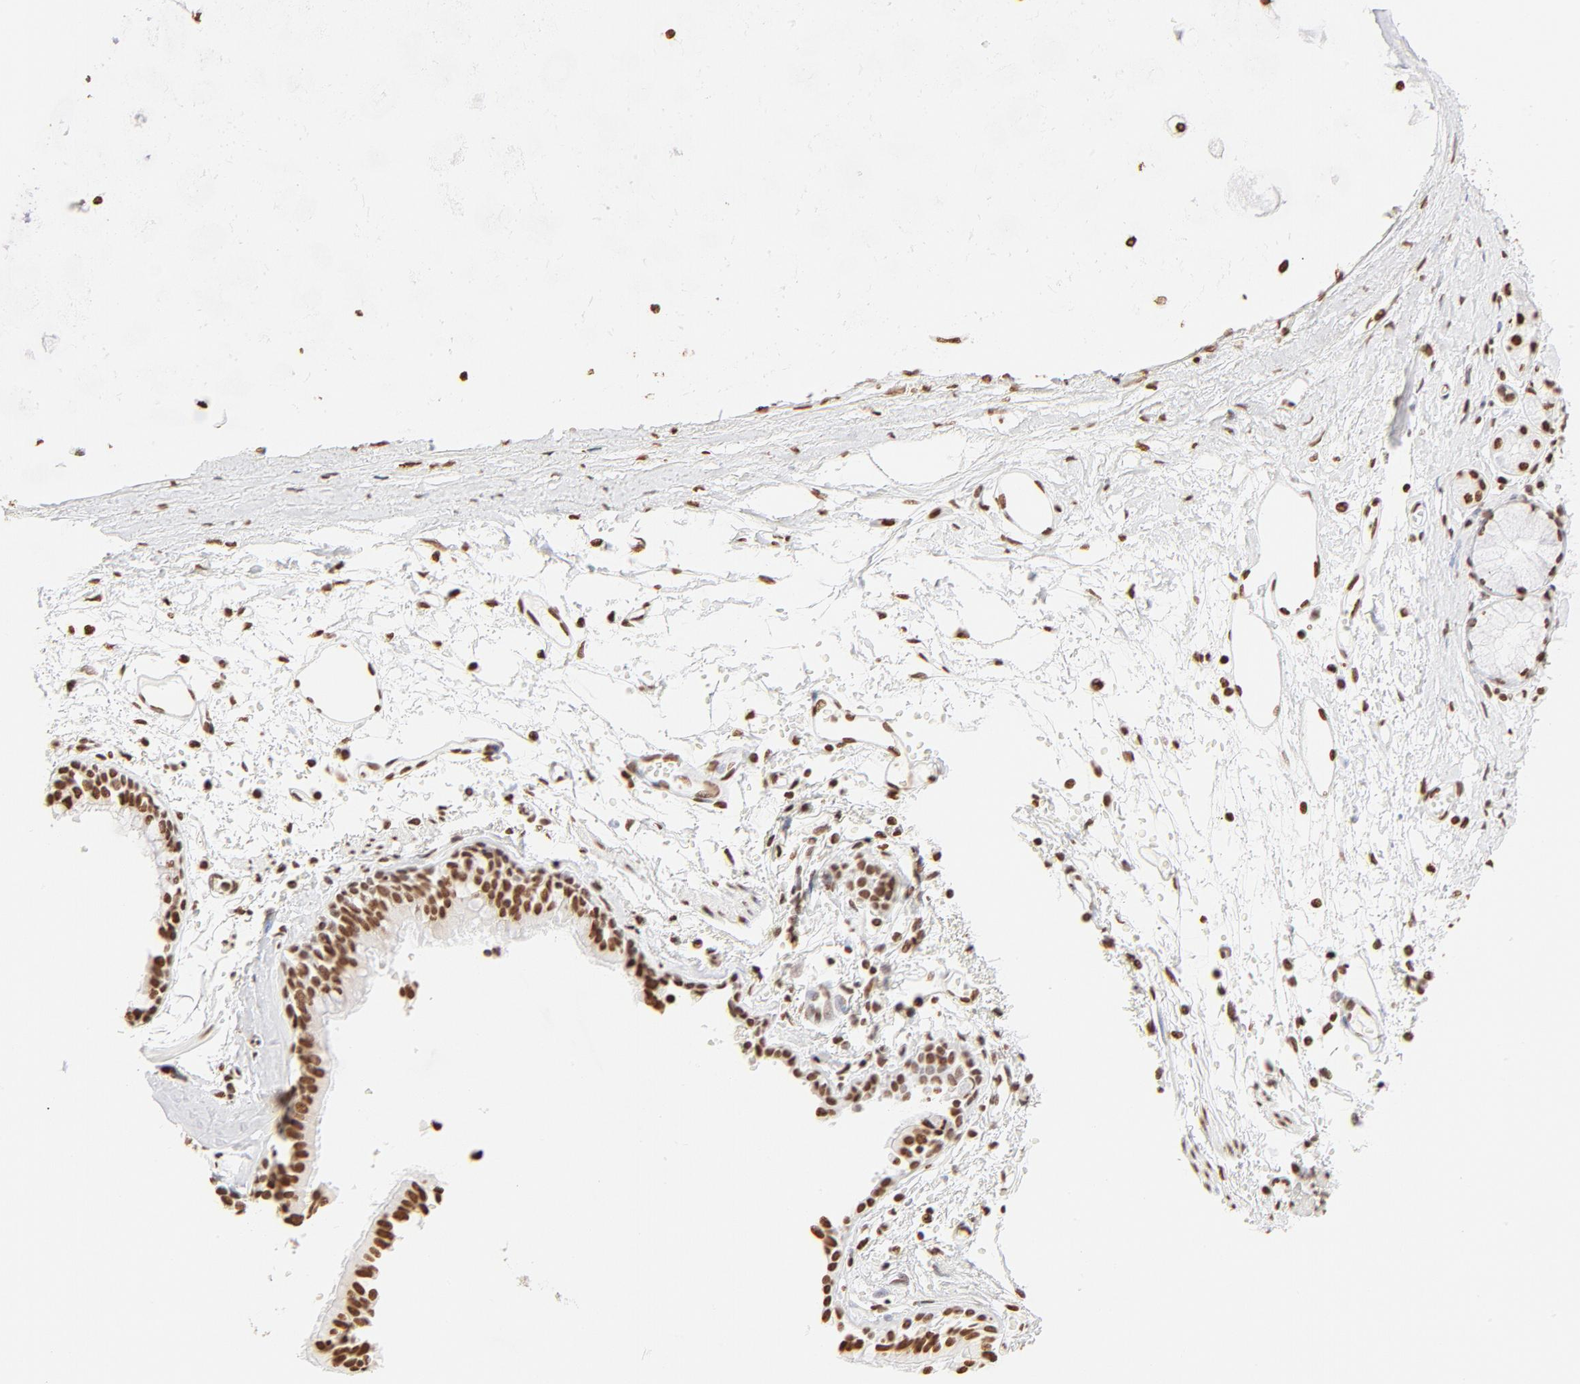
{"staining": {"intensity": "strong", "quantity": ">75%", "location": "nuclear"}, "tissue": "bronchus", "cell_type": "Respiratory epithelial cells", "image_type": "normal", "snomed": [{"axis": "morphology", "description": "Normal tissue, NOS"}, {"axis": "topography", "description": "Bronchus"}, {"axis": "topography", "description": "Lung"}], "caption": "A high-resolution photomicrograph shows immunohistochemistry staining of normal bronchus, which reveals strong nuclear staining in about >75% of respiratory epithelial cells.", "gene": "ZNF540", "patient": {"sex": "female", "age": 56}}